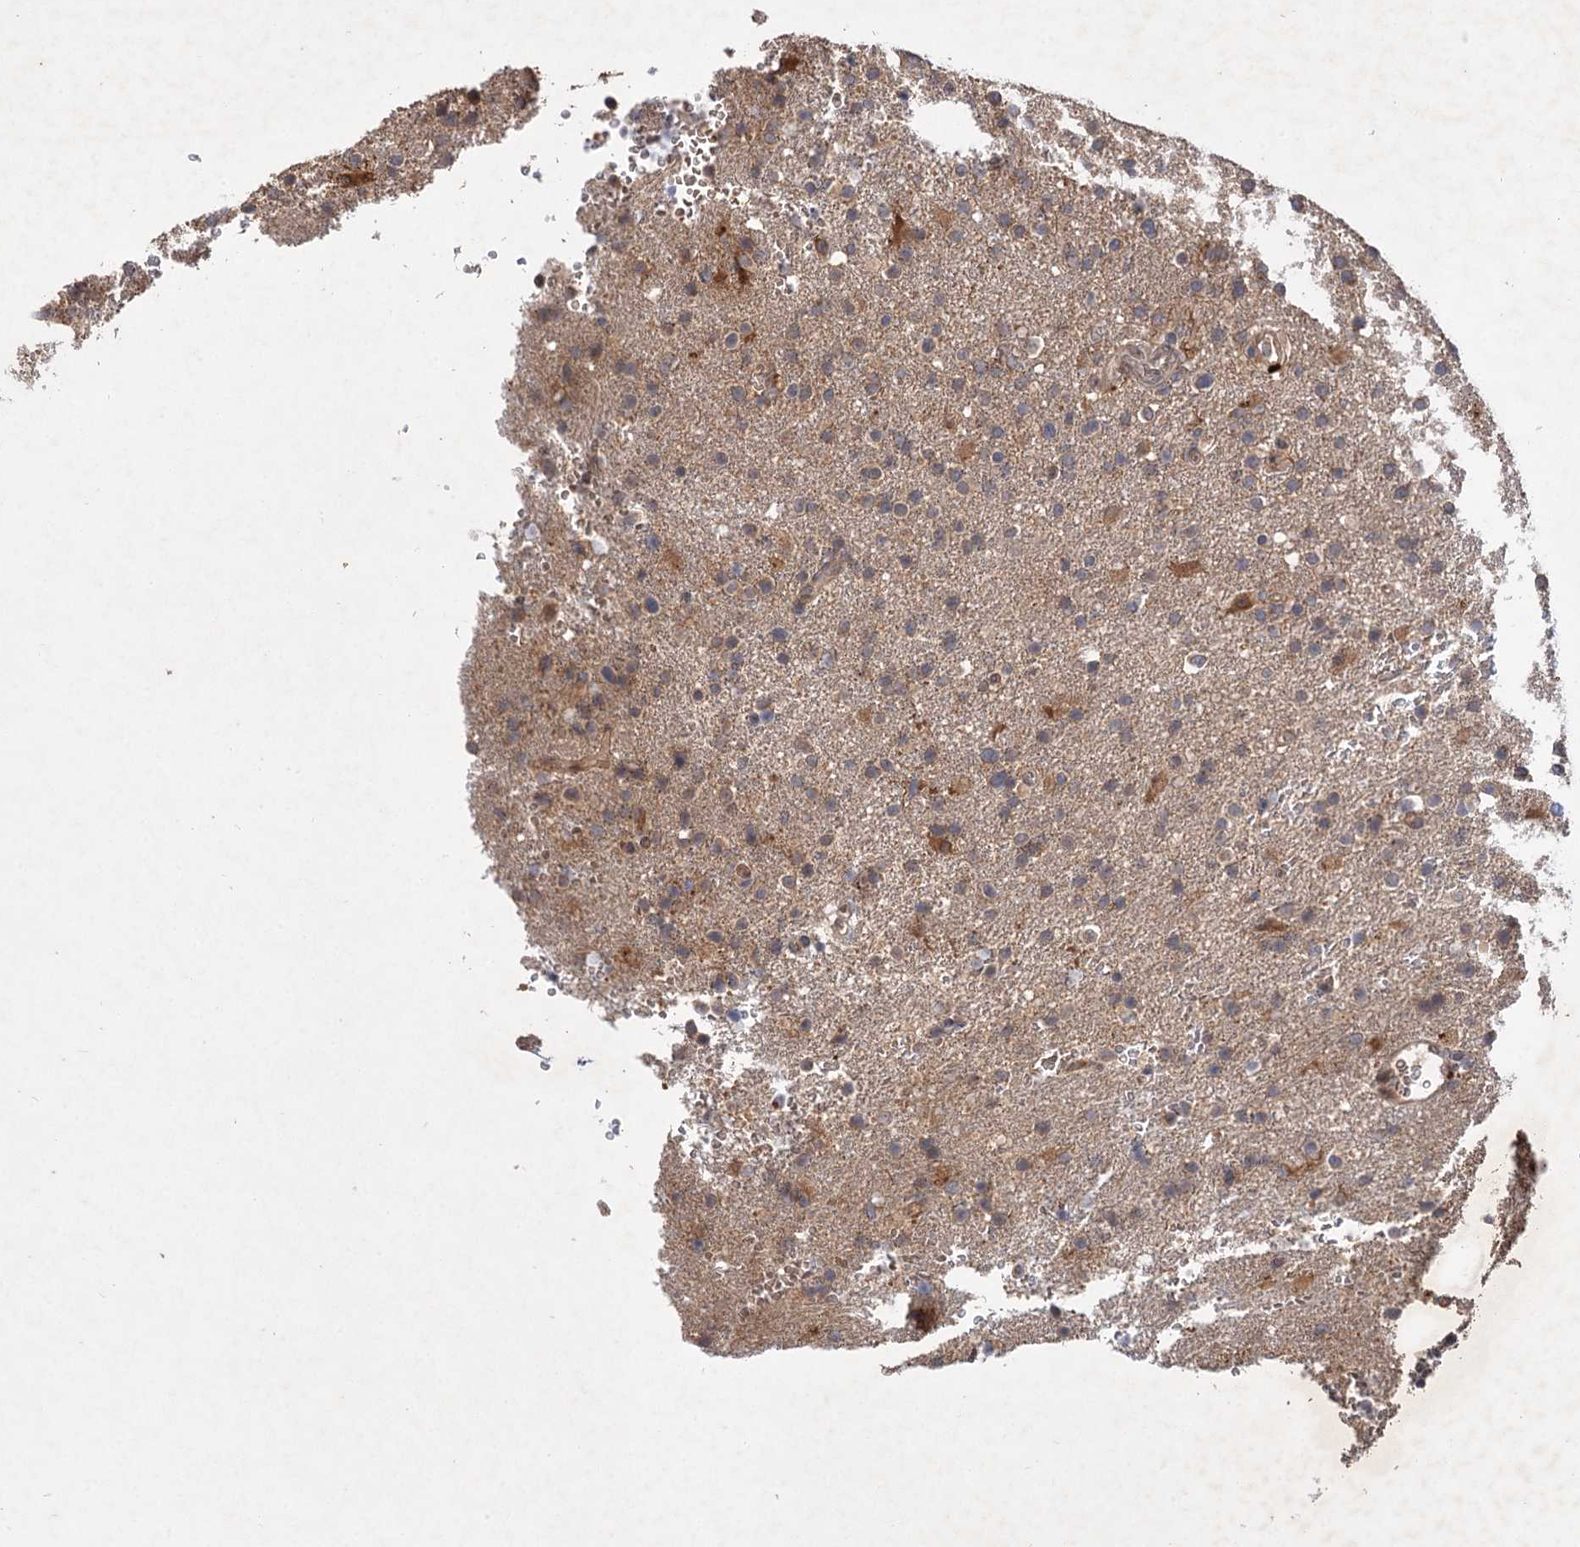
{"staining": {"intensity": "weak", "quantity": "25%-75%", "location": "cytoplasmic/membranous"}, "tissue": "glioma", "cell_type": "Tumor cells", "image_type": "cancer", "snomed": [{"axis": "morphology", "description": "Glioma, malignant, High grade"}, {"axis": "topography", "description": "Brain"}], "caption": "The micrograph exhibits staining of malignant high-grade glioma, revealing weak cytoplasmic/membranous protein positivity (brown color) within tumor cells.", "gene": "FBXW8", "patient": {"sex": "male", "age": 72}}